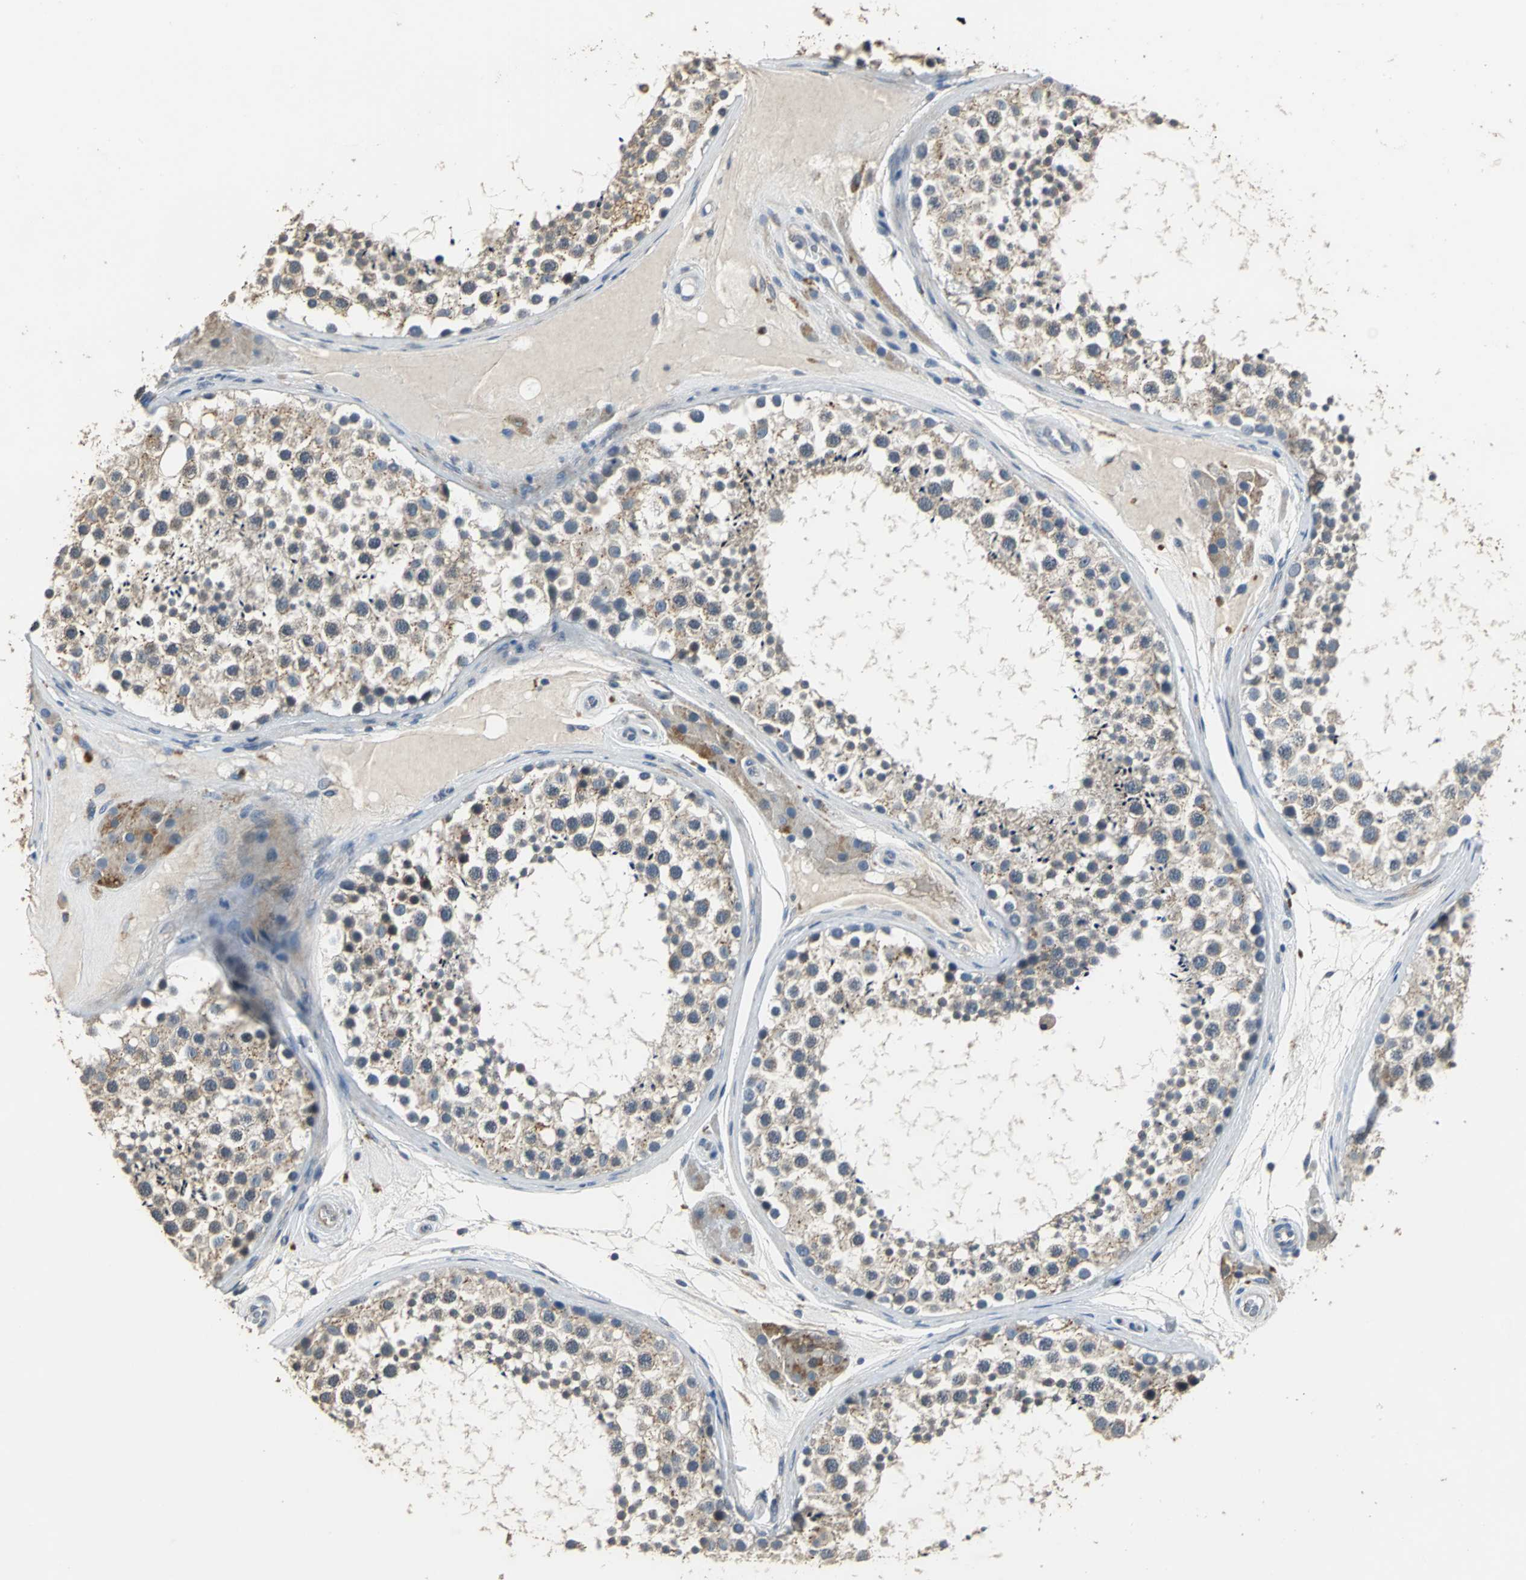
{"staining": {"intensity": "weak", "quantity": ">75%", "location": "cytoplasmic/membranous"}, "tissue": "testis", "cell_type": "Cells in seminiferous ducts", "image_type": "normal", "snomed": [{"axis": "morphology", "description": "Normal tissue, NOS"}, {"axis": "topography", "description": "Testis"}], "caption": "Immunohistochemistry (IHC) of benign testis demonstrates low levels of weak cytoplasmic/membranous expression in about >75% of cells in seminiferous ducts.", "gene": "OCLN", "patient": {"sex": "male", "age": 46}}